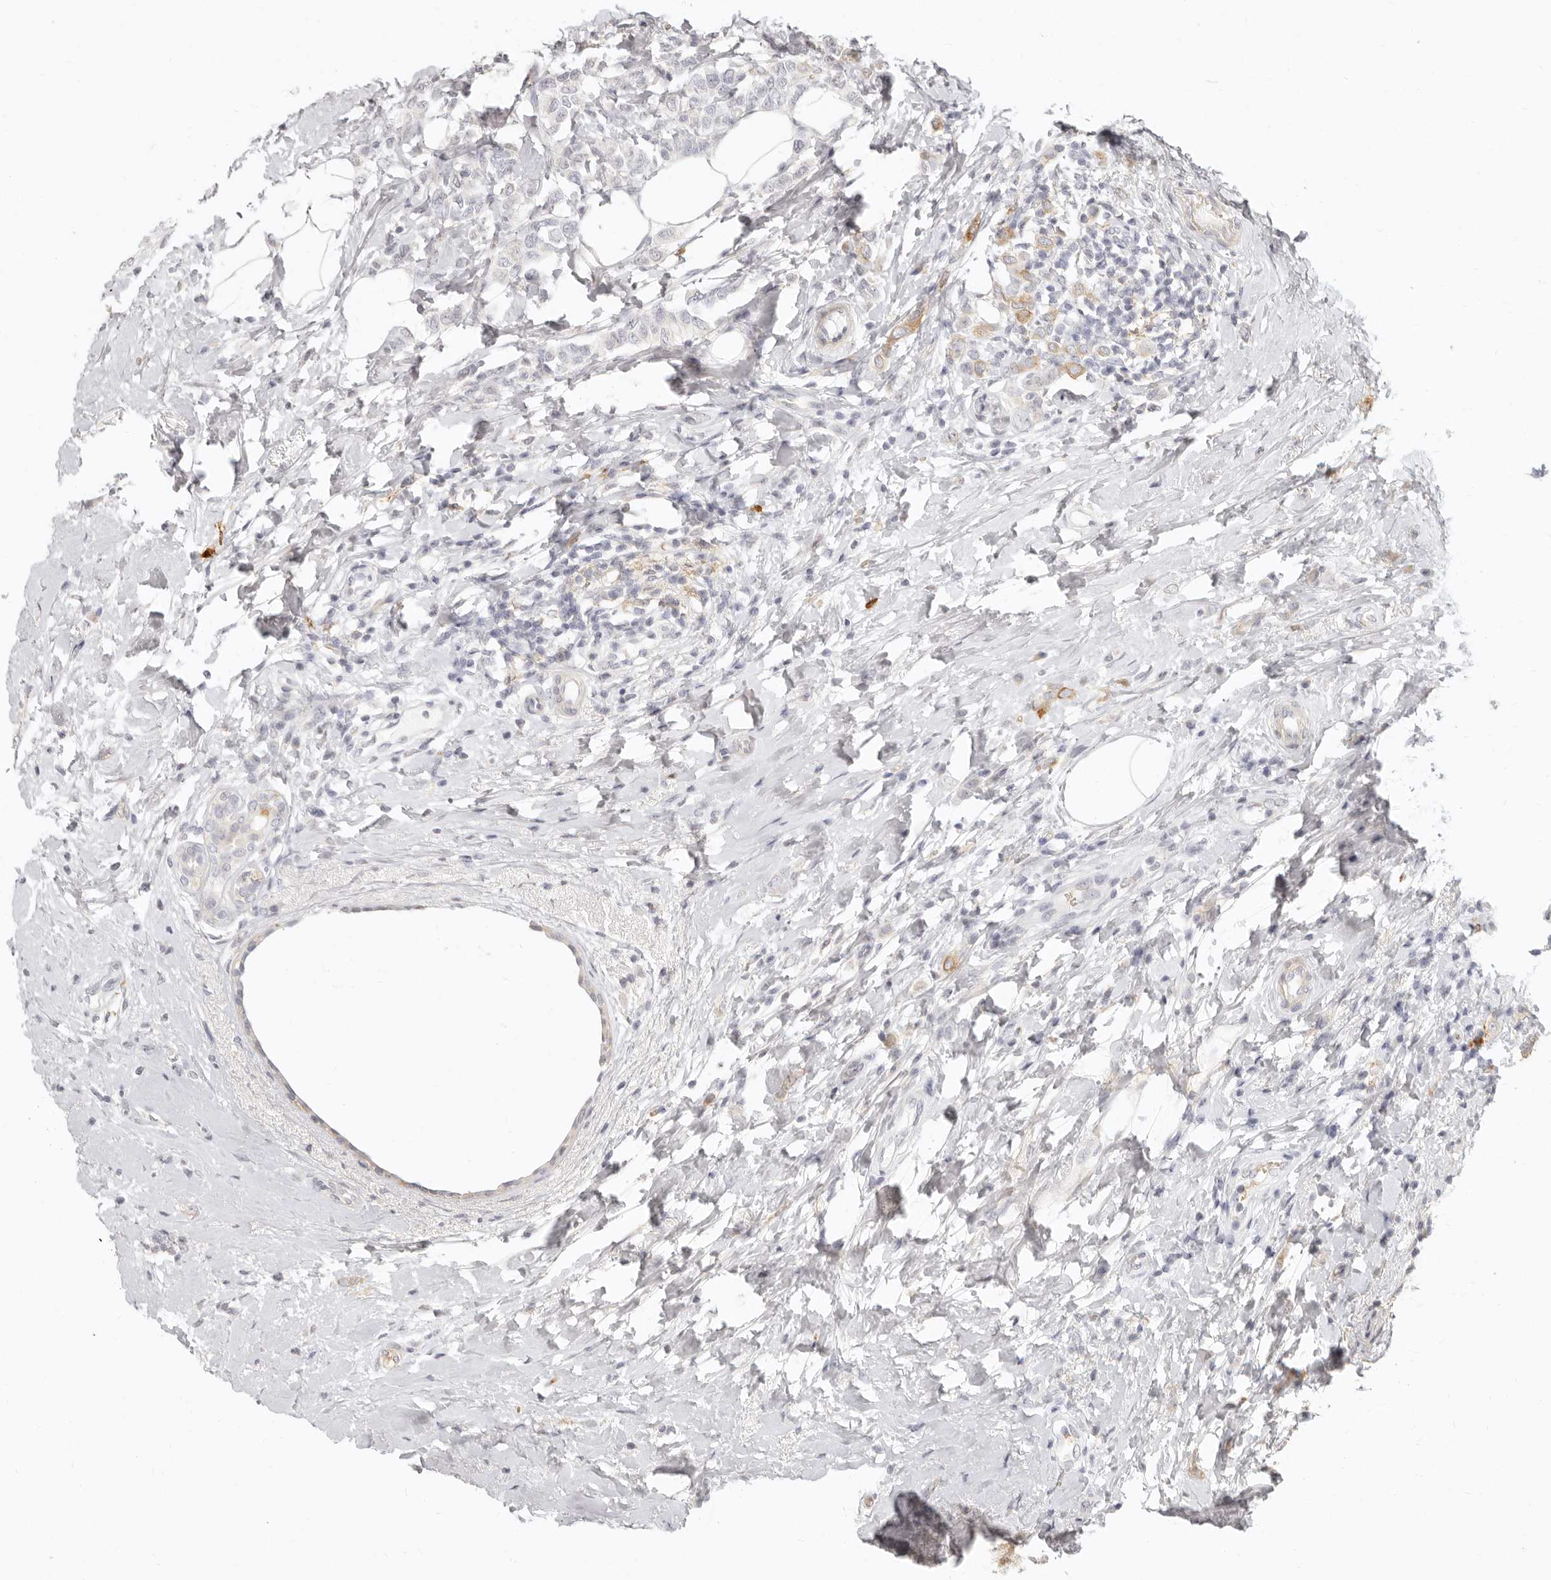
{"staining": {"intensity": "negative", "quantity": "none", "location": "none"}, "tissue": "breast cancer", "cell_type": "Tumor cells", "image_type": "cancer", "snomed": [{"axis": "morphology", "description": "Lobular carcinoma"}, {"axis": "topography", "description": "Breast"}], "caption": "There is no significant staining in tumor cells of breast cancer (lobular carcinoma). (DAB IHC with hematoxylin counter stain).", "gene": "NIBAN1", "patient": {"sex": "female", "age": 47}}